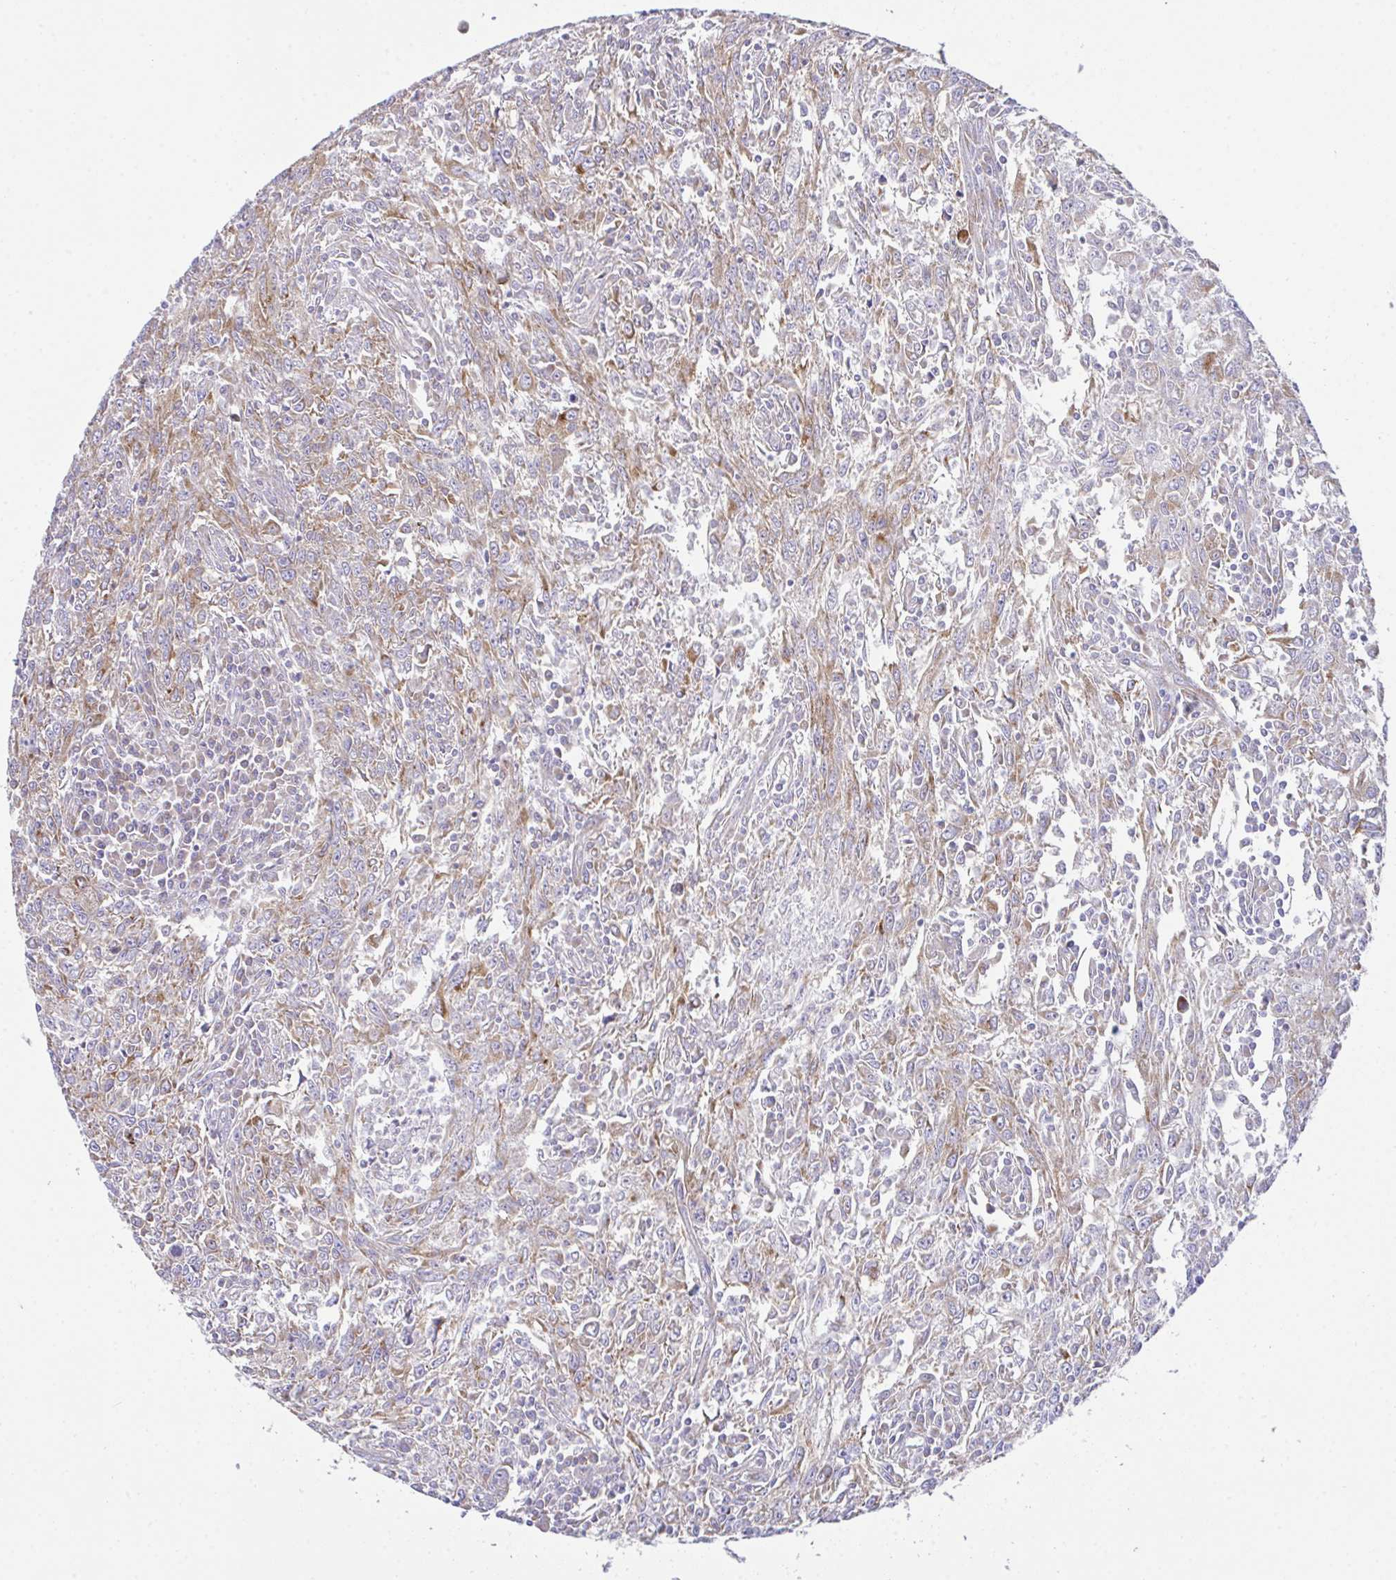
{"staining": {"intensity": "weak", "quantity": ">75%", "location": "cytoplasmic/membranous"}, "tissue": "breast cancer", "cell_type": "Tumor cells", "image_type": "cancer", "snomed": [{"axis": "morphology", "description": "Duct carcinoma"}, {"axis": "topography", "description": "Breast"}], "caption": "Protein expression by IHC demonstrates weak cytoplasmic/membranous expression in approximately >75% of tumor cells in intraductal carcinoma (breast).", "gene": "MIA3", "patient": {"sex": "female", "age": 50}}